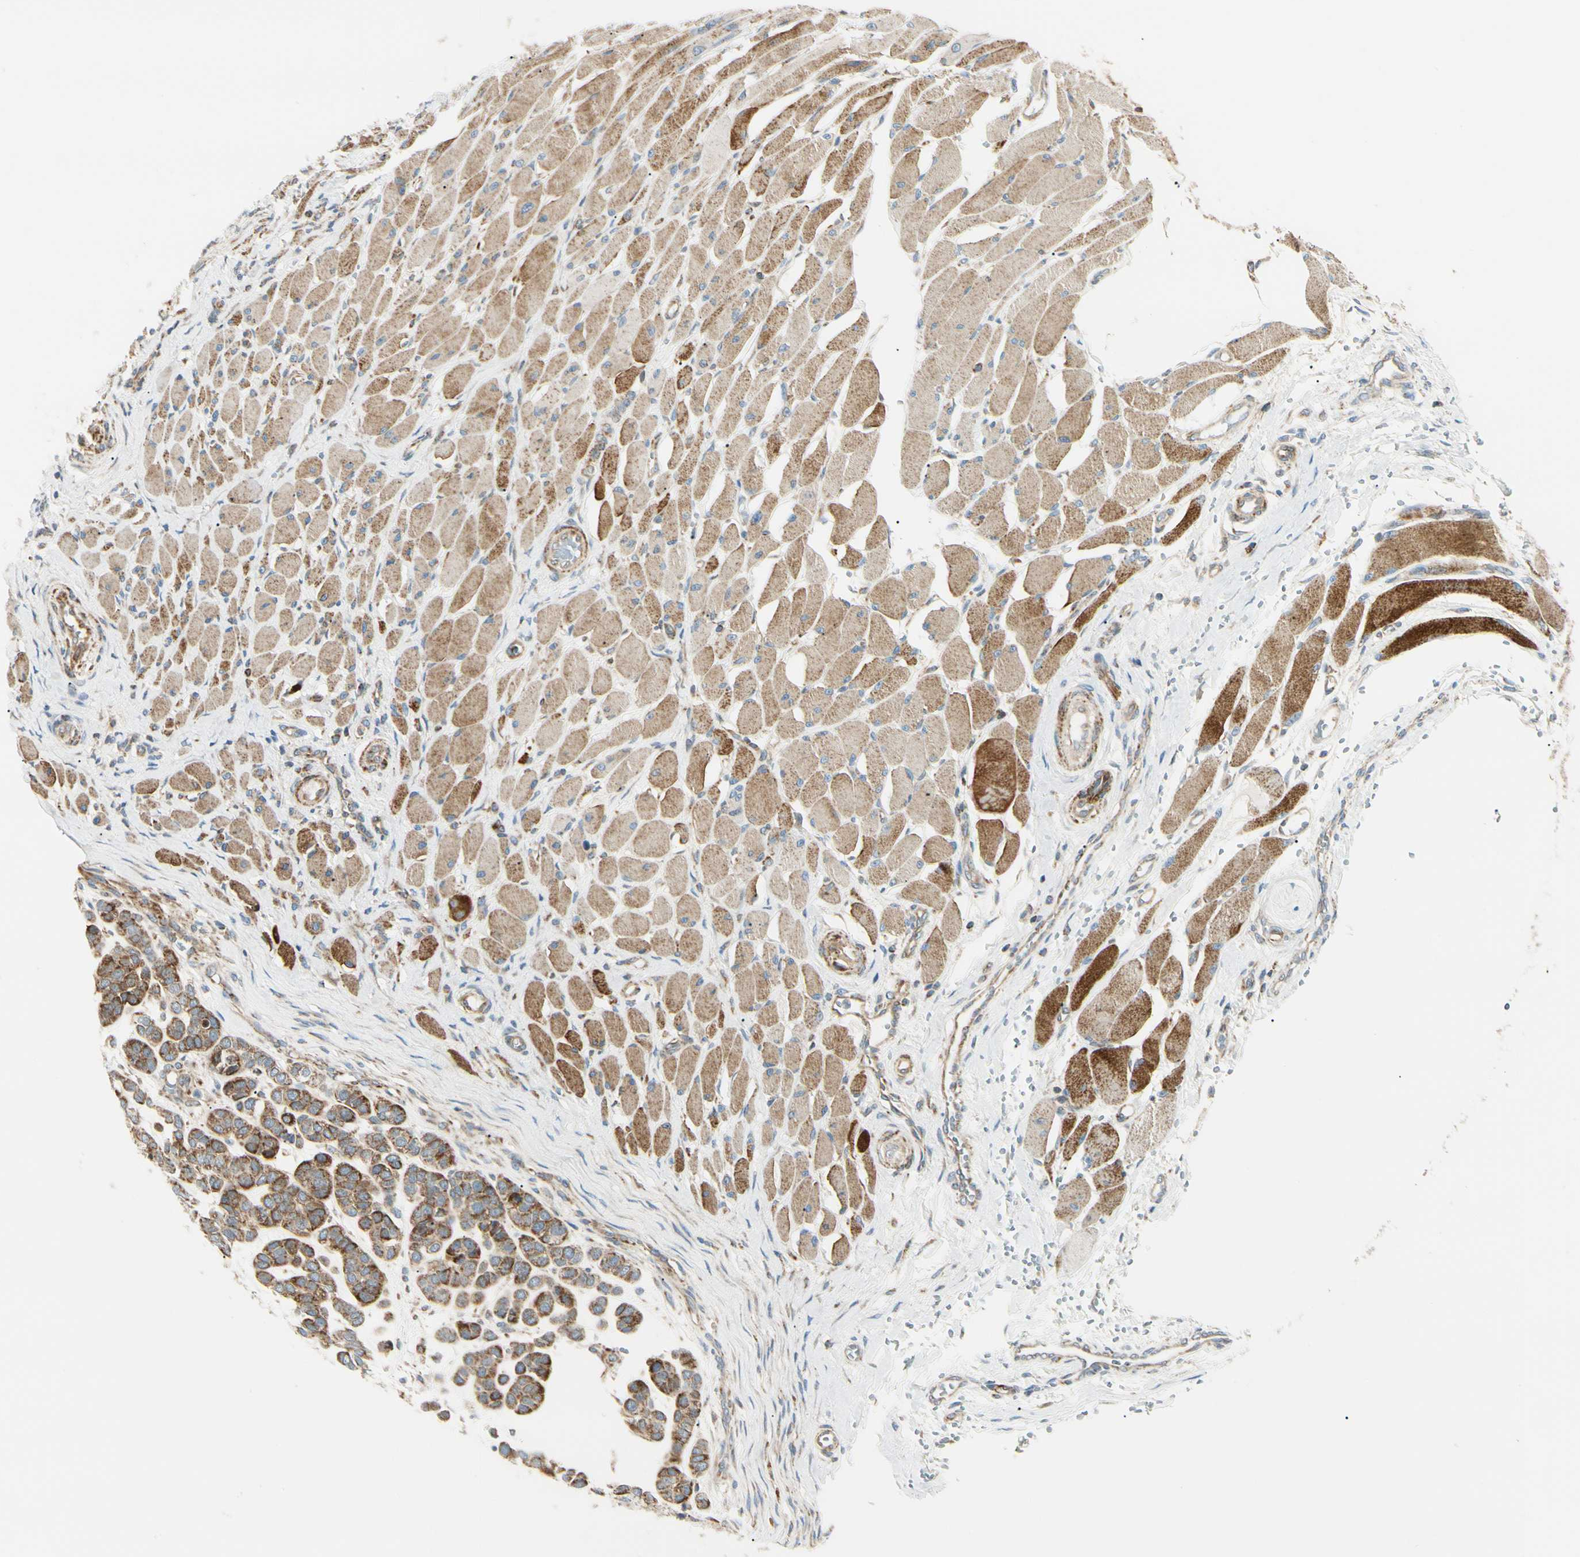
{"staining": {"intensity": "strong", "quantity": ">75%", "location": "cytoplasmic/membranous"}, "tissue": "head and neck cancer", "cell_type": "Tumor cells", "image_type": "cancer", "snomed": [{"axis": "morphology", "description": "Adenocarcinoma, NOS"}, {"axis": "morphology", "description": "Adenoma, NOS"}, {"axis": "topography", "description": "Head-Neck"}], "caption": "Protein analysis of head and neck cancer tissue reveals strong cytoplasmic/membranous positivity in about >75% of tumor cells.", "gene": "TBC1D10A", "patient": {"sex": "female", "age": 55}}